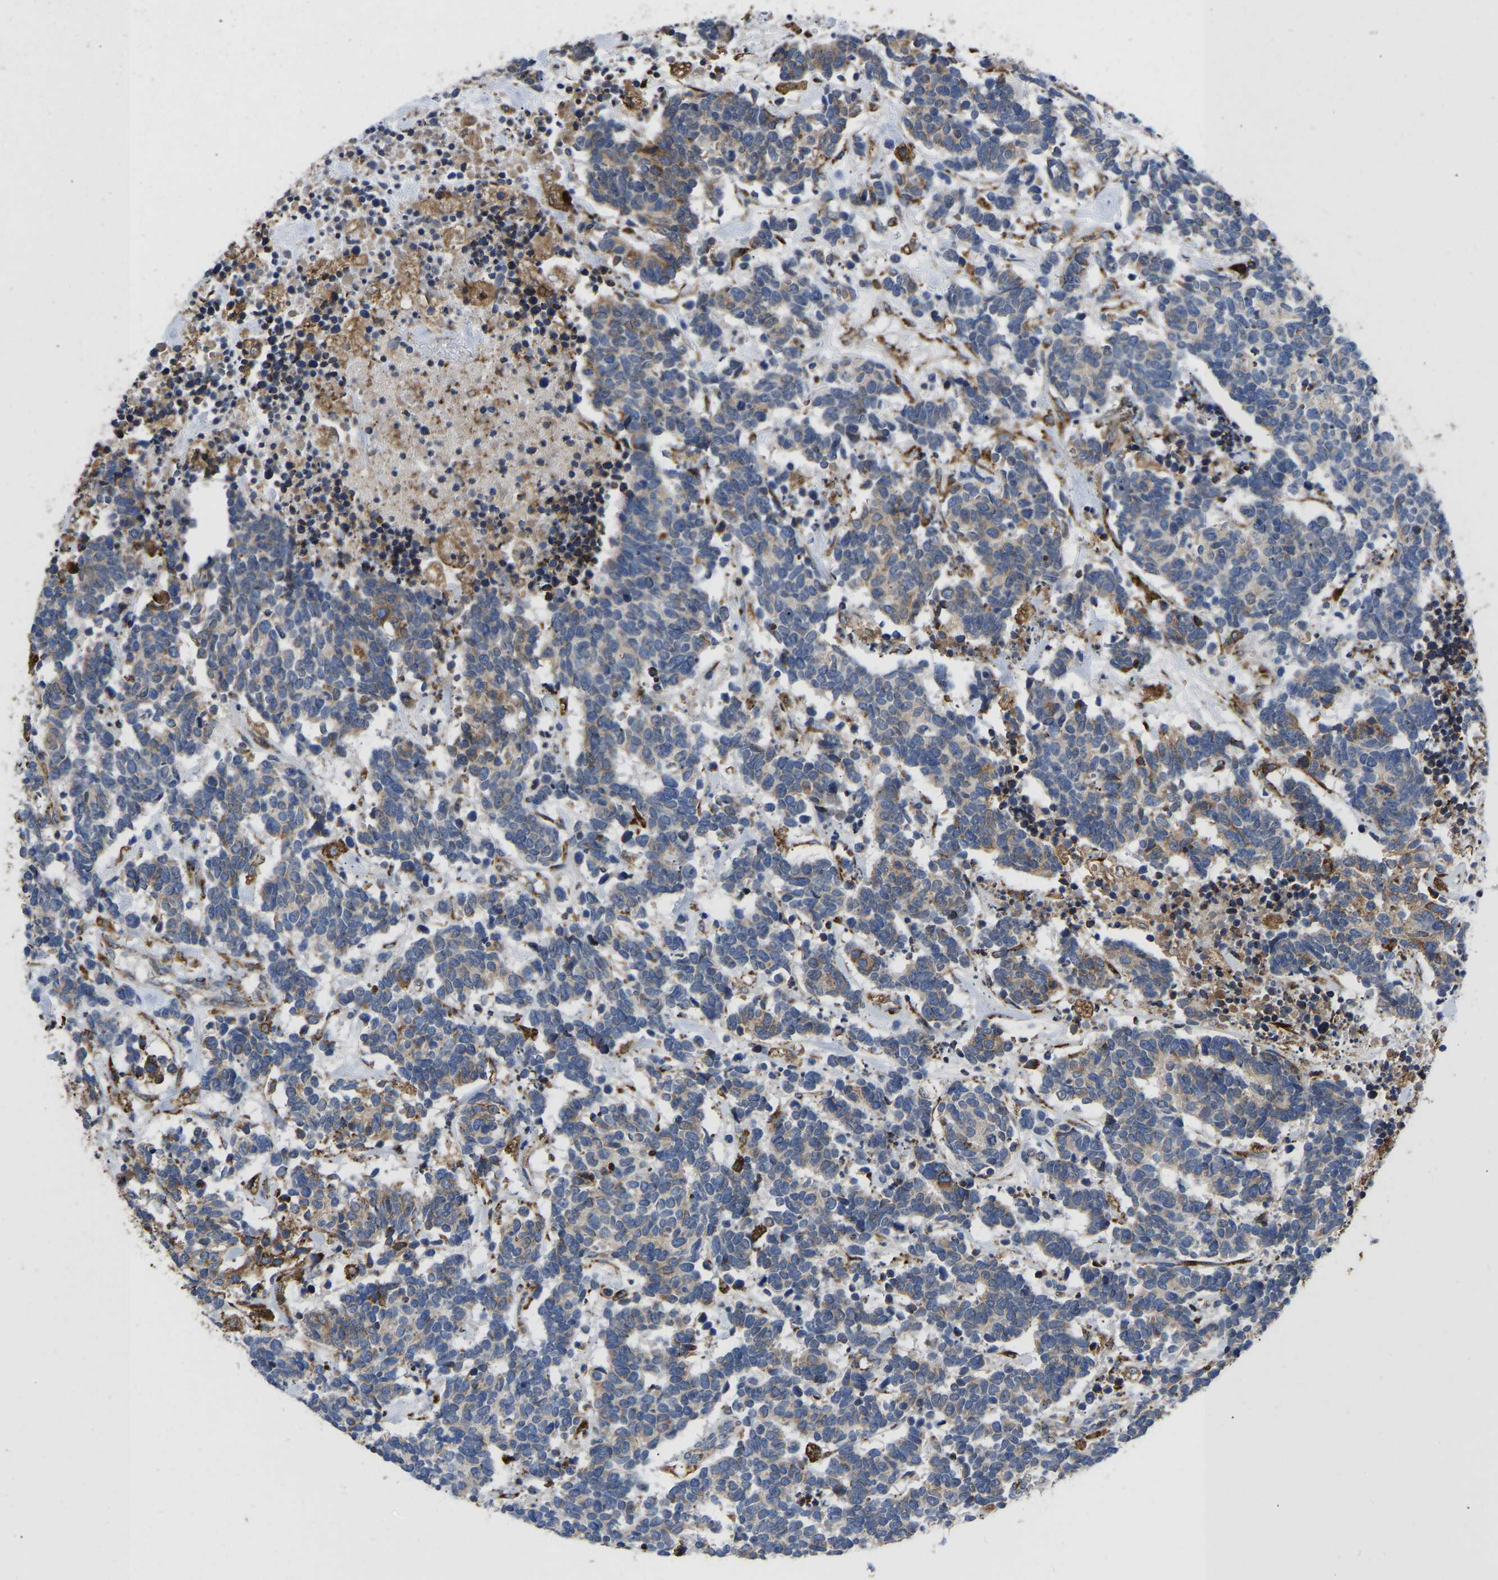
{"staining": {"intensity": "moderate", "quantity": "<25%", "location": "cytoplasmic/membranous"}, "tissue": "carcinoid", "cell_type": "Tumor cells", "image_type": "cancer", "snomed": [{"axis": "morphology", "description": "Carcinoma, NOS"}, {"axis": "morphology", "description": "Carcinoid, malignant, NOS"}, {"axis": "topography", "description": "Urinary bladder"}], "caption": "Immunohistochemistry staining of carcinoma, which shows low levels of moderate cytoplasmic/membranous staining in about <25% of tumor cells indicating moderate cytoplasmic/membranous protein positivity. The staining was performed using DAB (3,3'-diaminobenzidine) (brown) for protein detection and nuclei were counterstained in hematoxylin (blue).", "gene": "P4HB", "patient": {"sex": "male", "age": 57}}